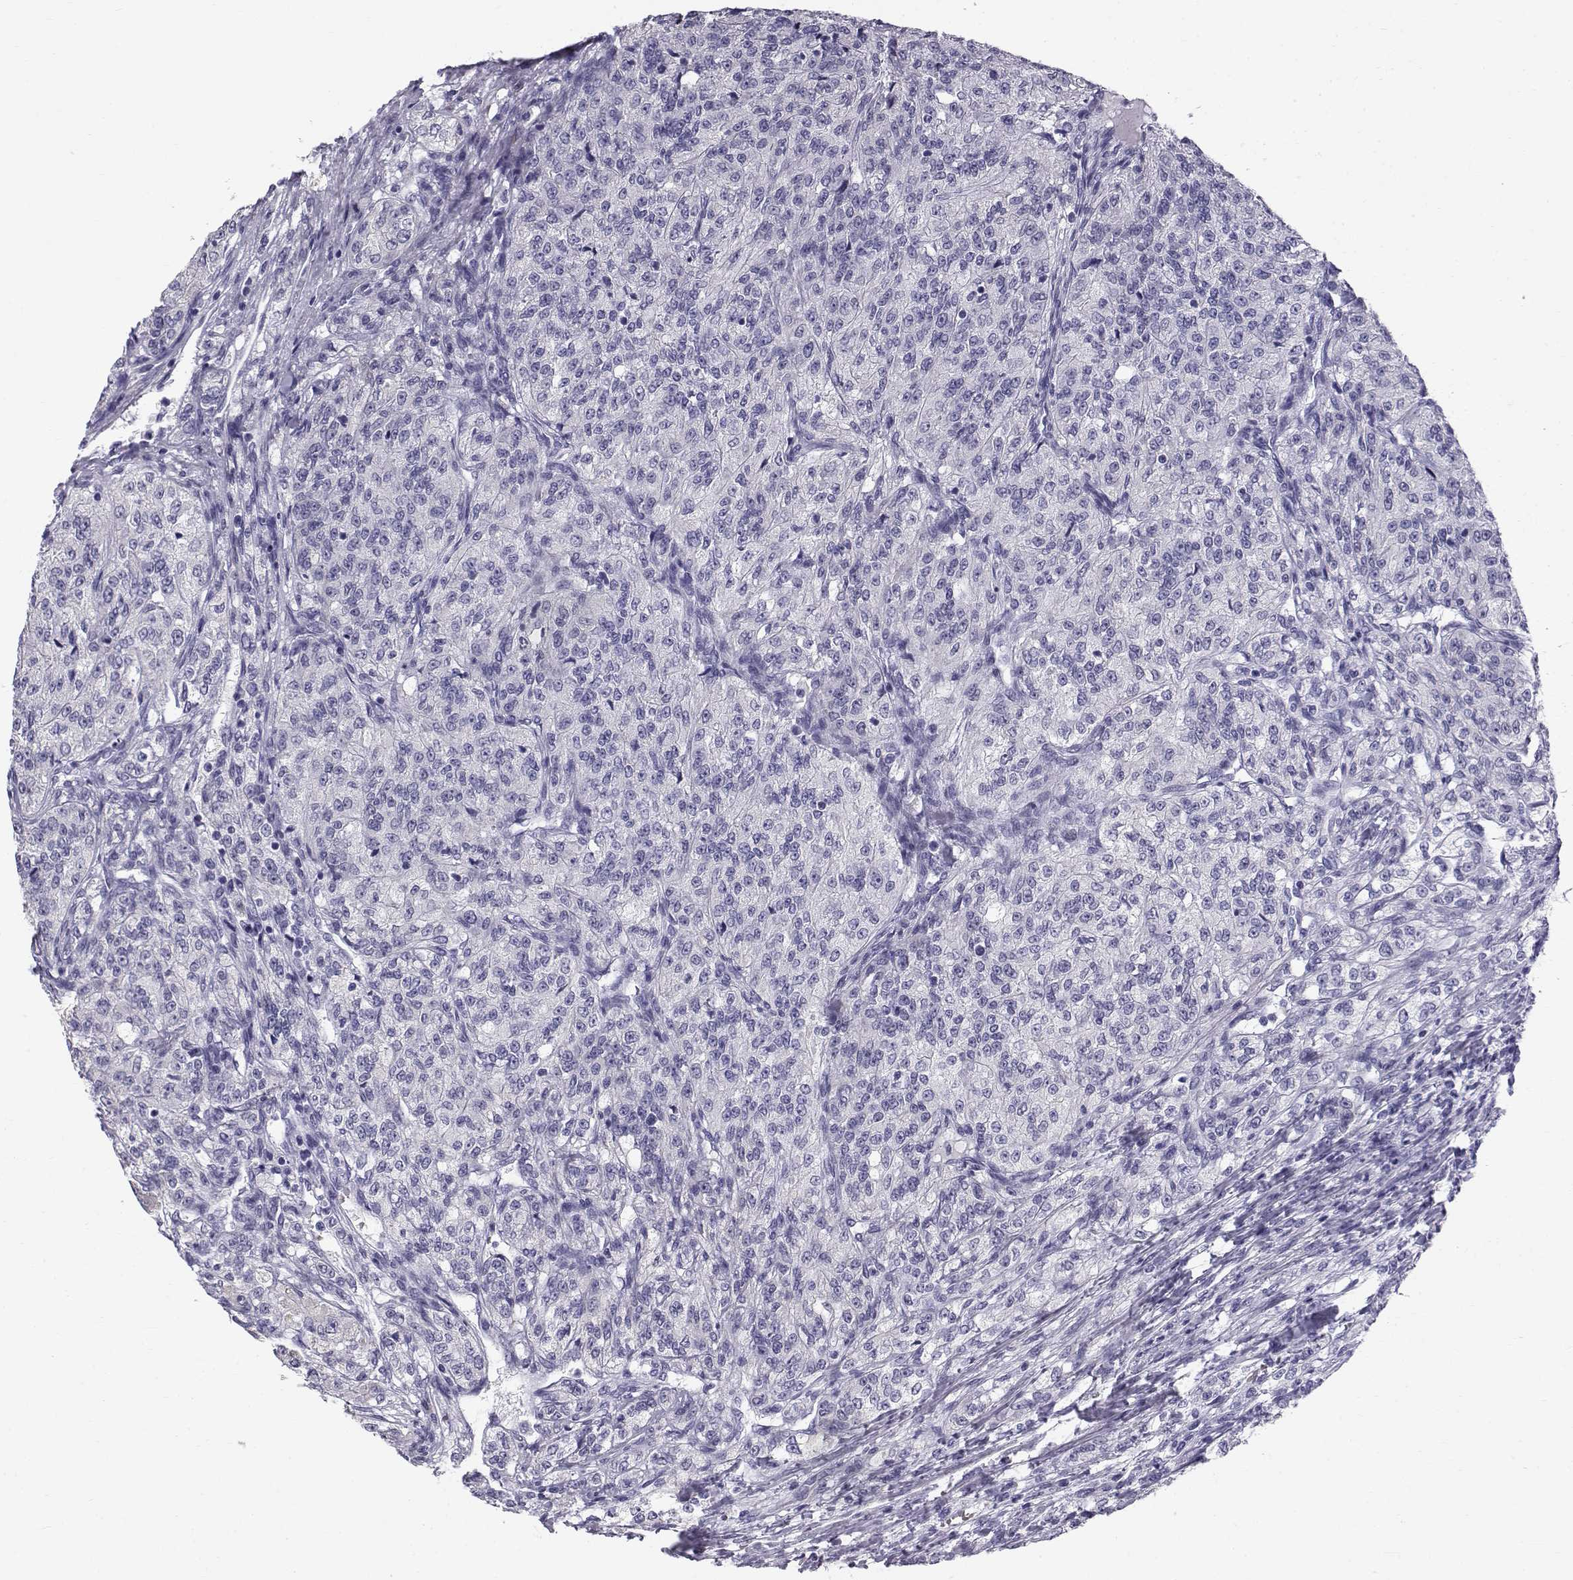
{"staining": {"intensity": "negative", "quantity": "none", "location": "none"}, "tissue": "renal cancer", "cell_type": "Tumor cells", "image_type": "cancer", "snomed": [{"axis": "morphology", "description": "Adenocarcinoma, NOS"}, {"axis": "topography", "description": "Kidney"}], "caption": "Immunohistochemical staining of human adenocarcinoma (renal) displays no significant staining in tumor cells.", "gene": "RNASE12", "patient": {"sex": "female", "age": 63}}